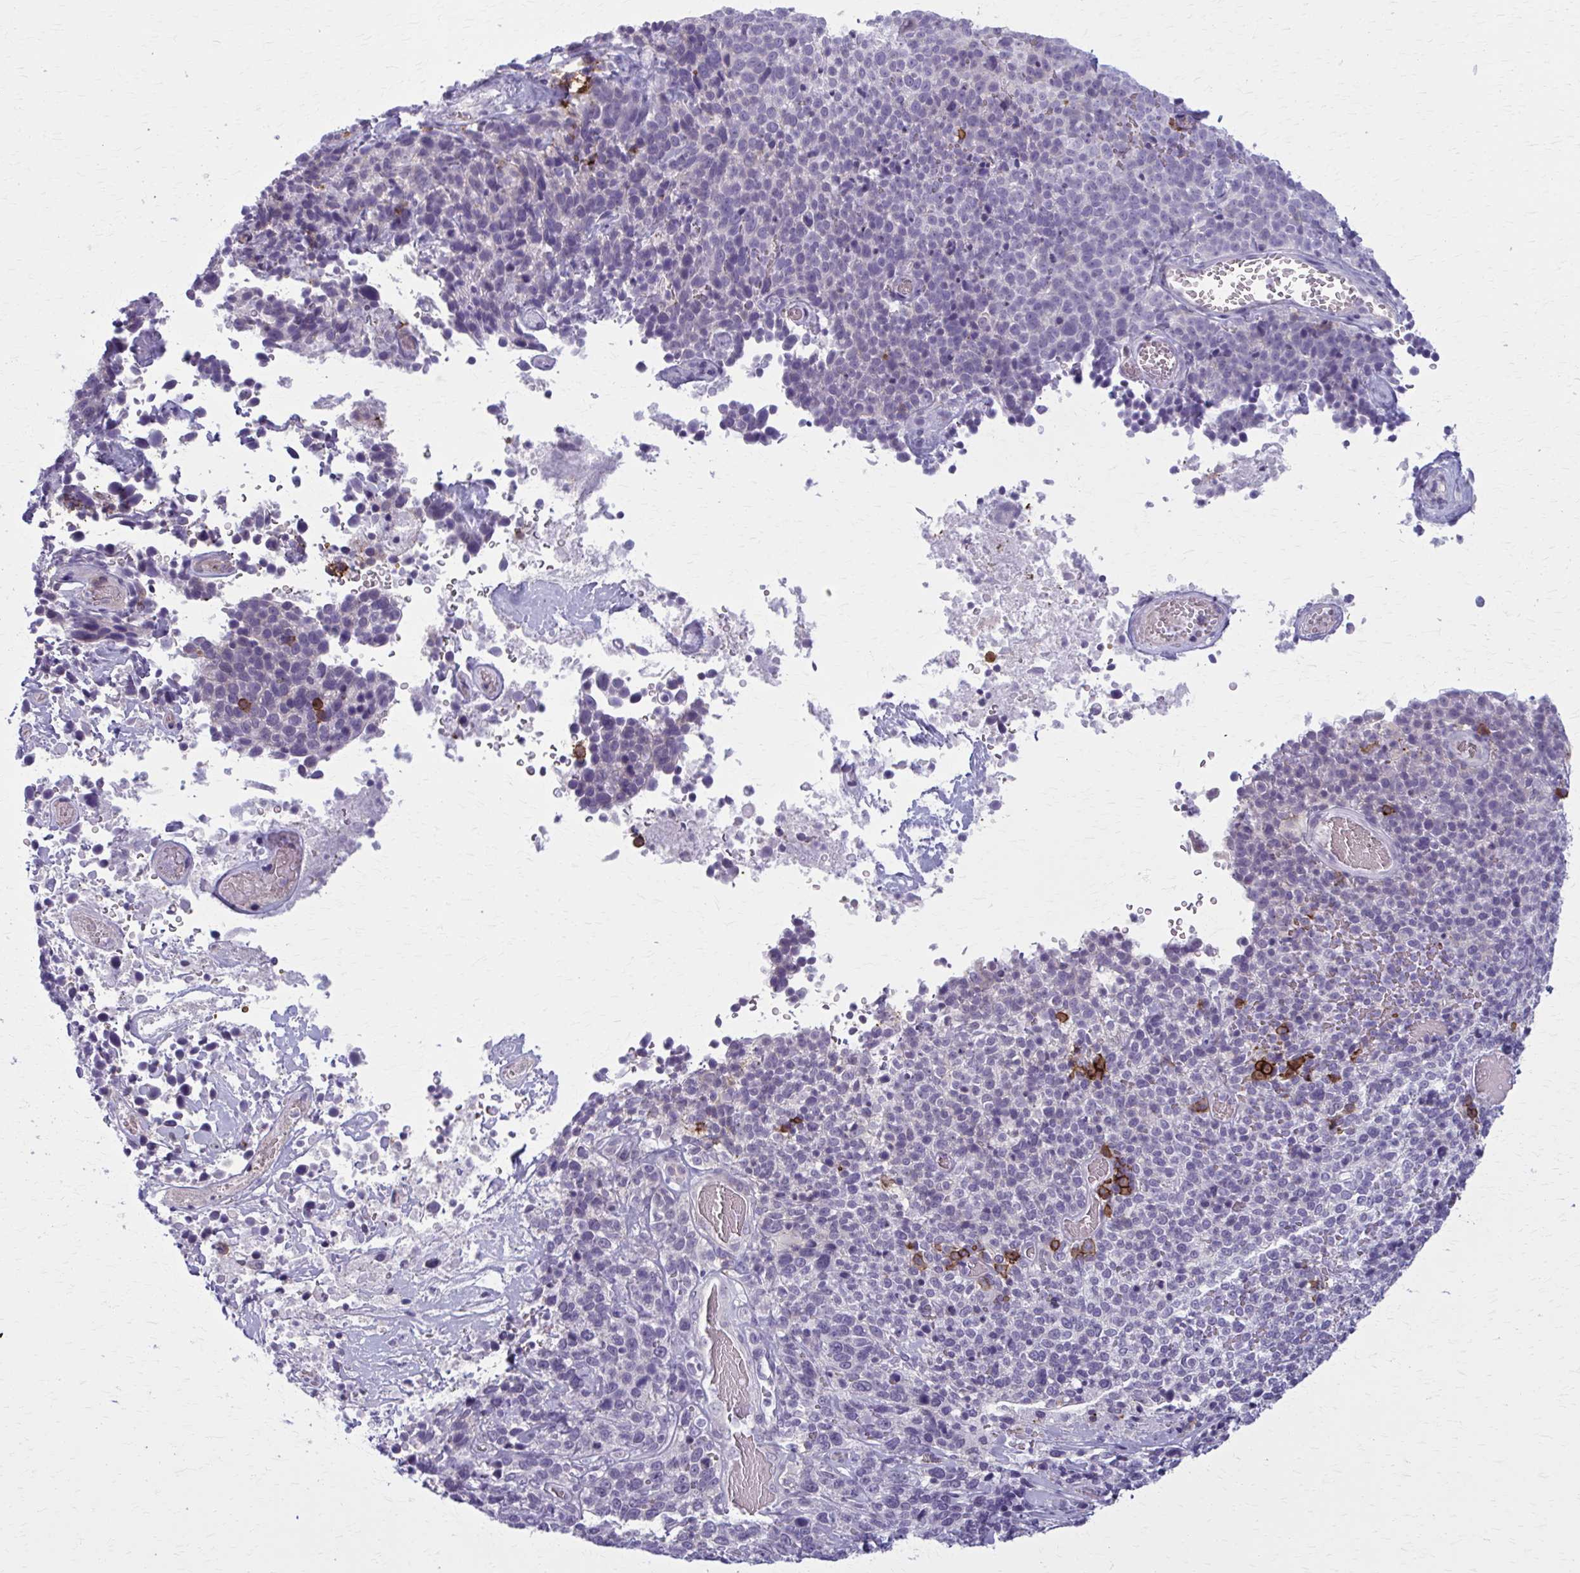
{"staining": {"intensity": "negative", "quantity": "none", "location": "none"}, "tissue": "cervical cancer", "cell_type": "Tumor cells", "image_type": "cancer", "snomed": [{"axis": "morphology", "description": "Squamous cell carcinoma, NOS"}, {"axis": "topography", "description": "Cervix"}], "caption": "IHC micrograph of human squamous cell carcinoma (cervical) stained for a protein (brown), which exhibits no positivity in tumor cells.", "gene": "CD38", "patient": {"sex": "female", "age": 46}}